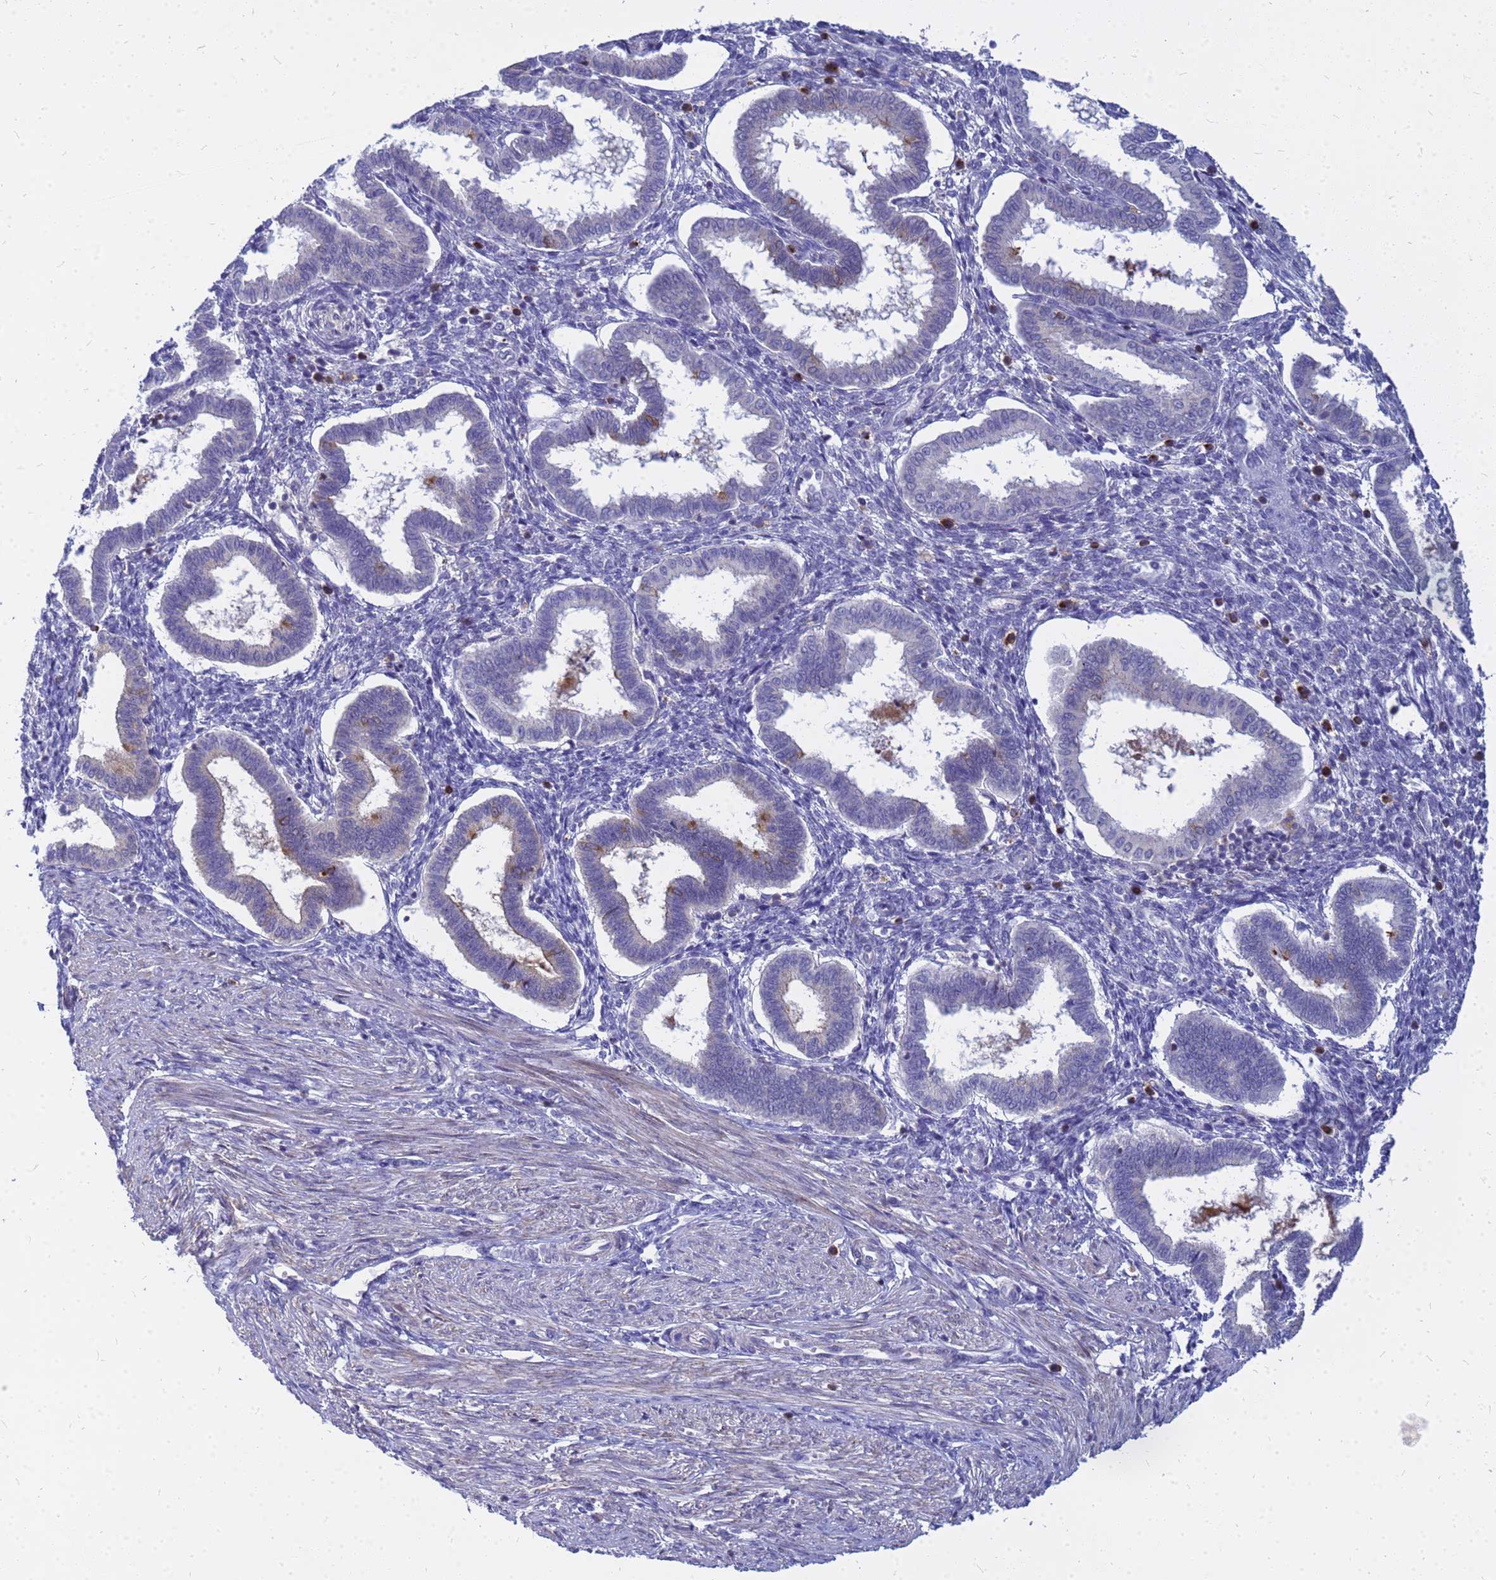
{"staining": {"intensity": "negative", "quantity": "none", "location": "none"}, "tissue": "endometrium", "cell_type": "Cells in endometrial stroma", "image_type": "normal", "snomed": [{"axis": "morphology", "description": "Normal tissue, NOS"}, {"axis": "topography", "description": "Endometrium"}], "caption": "Protein analysis of unremarkable endometrium reveals no significant positivity in cells in endometrial stroma.", "gene": "SRGAP3", "patient": {"sex": "female", "age": 24}}